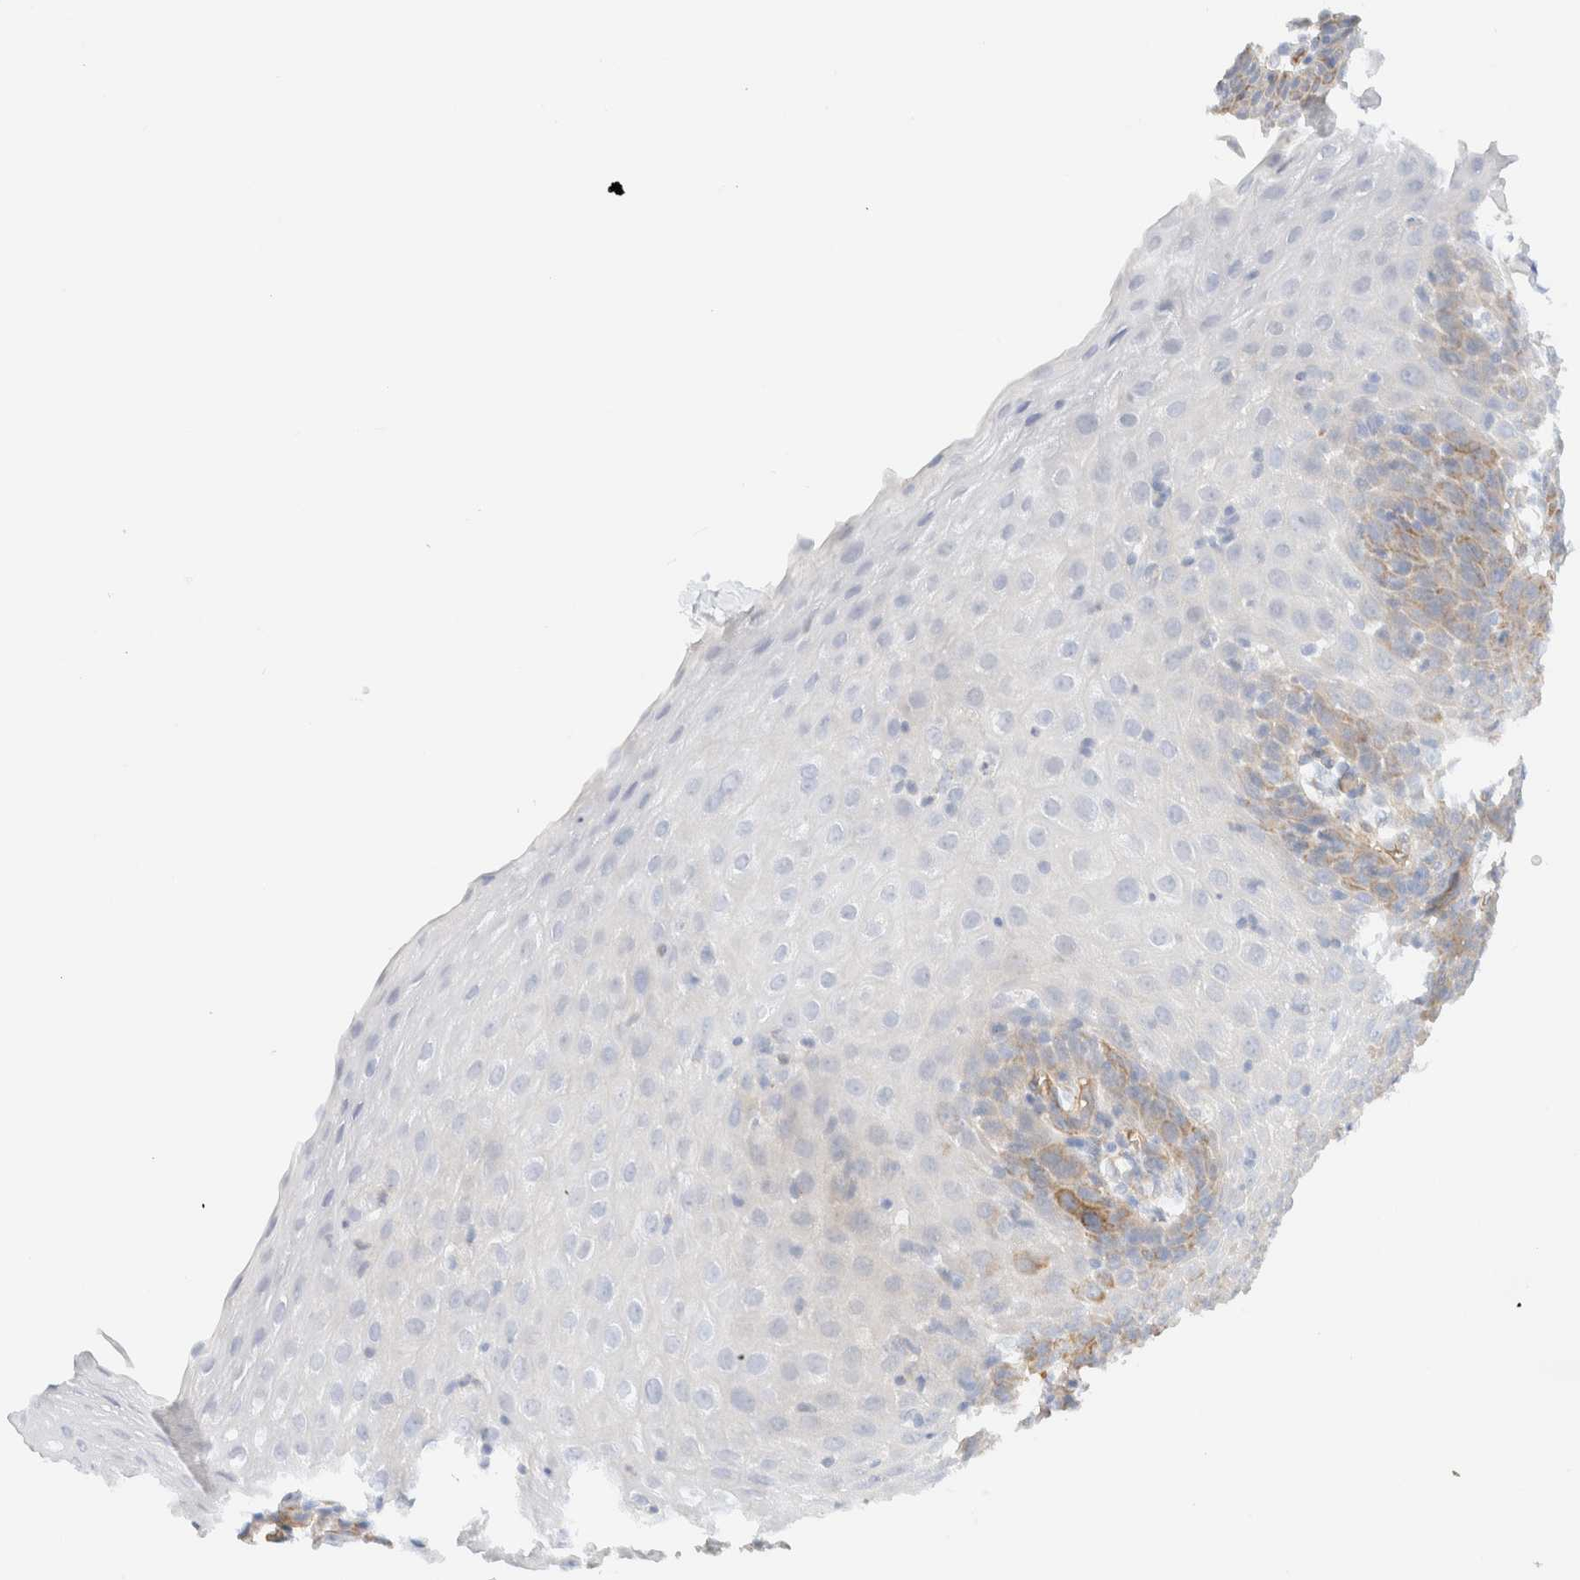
{"staining": {"intensity": "moderate", "quantity": "25%-75%", "location": "cytoplasmic/membranous"}, "tissue": "esophagus", "cell_type": "Squamous epithelial cells", "image_type": "normal", "snomed": [{"axis": "morphology", "description": "Normal tissue, NOS"}, {"axis": "topography", "description": "Esophagus"}], "caption": "Moderate cytoplasmic/membranous protein staining is appreciated in about 25%-75% of squamous epithelial cells in esophagus. The protein is shown in brown color, while the nuclei are stained blue.", "gene": "CYB5R4", "patient": {"sex": "female", "age": 61}}